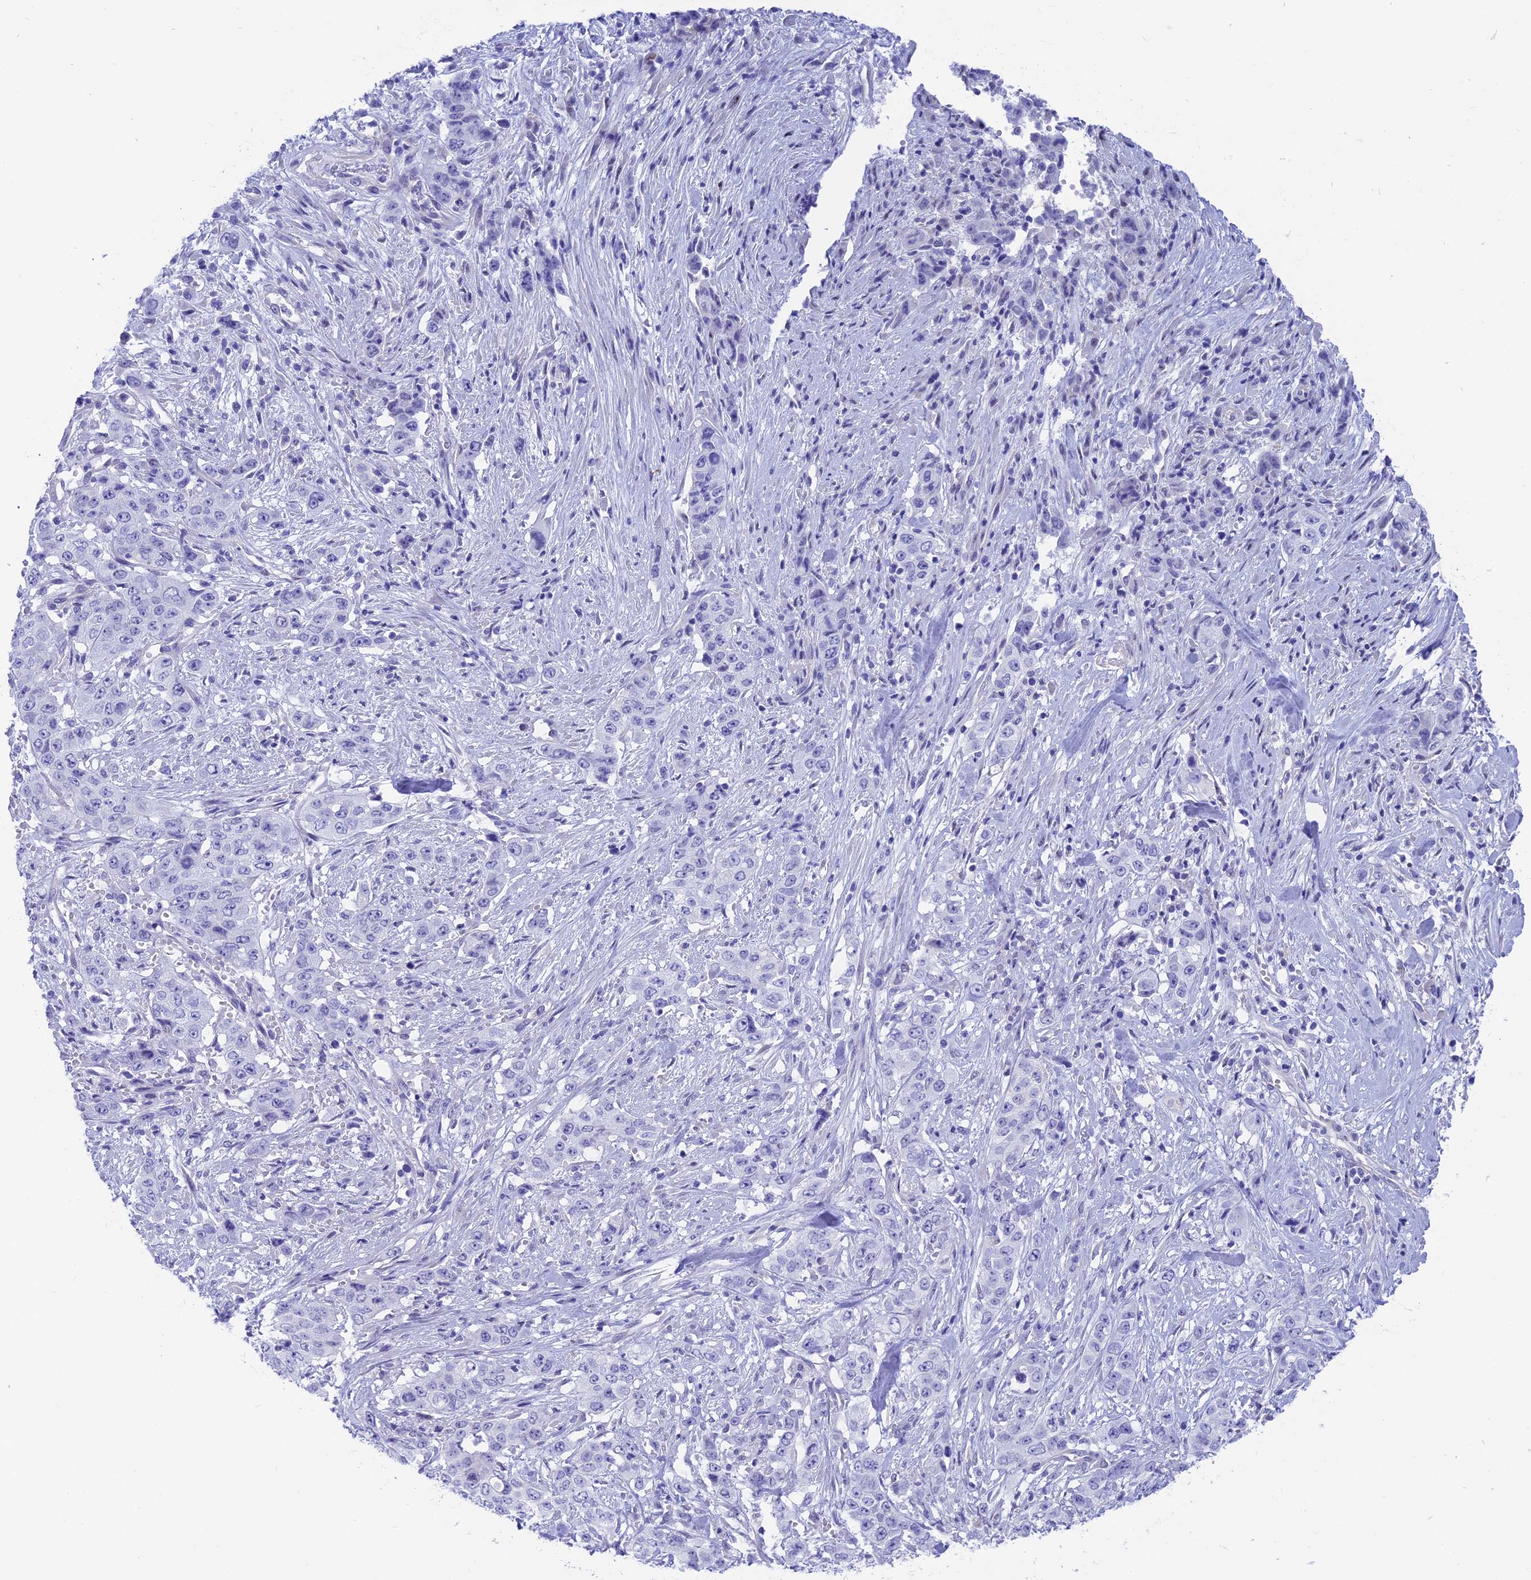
{"staining": {"intensity": "negative", "quantity": "none", "location": "none"}, "tissue": "stomach cancer", "cell_type": "Tumor cells", "image_type": "cancer", "snomed": [{"axis": "morphology", "description": "Adenocarcinoma, NOS"}, {"axis": "topography", "description": "Stomach, upper"}], "caption": "There is no significant positivity in tumor cells of stomach adenocarcinoma.", "gene": "GNGT2", "patient": {"sex": "male", "age": 62}}